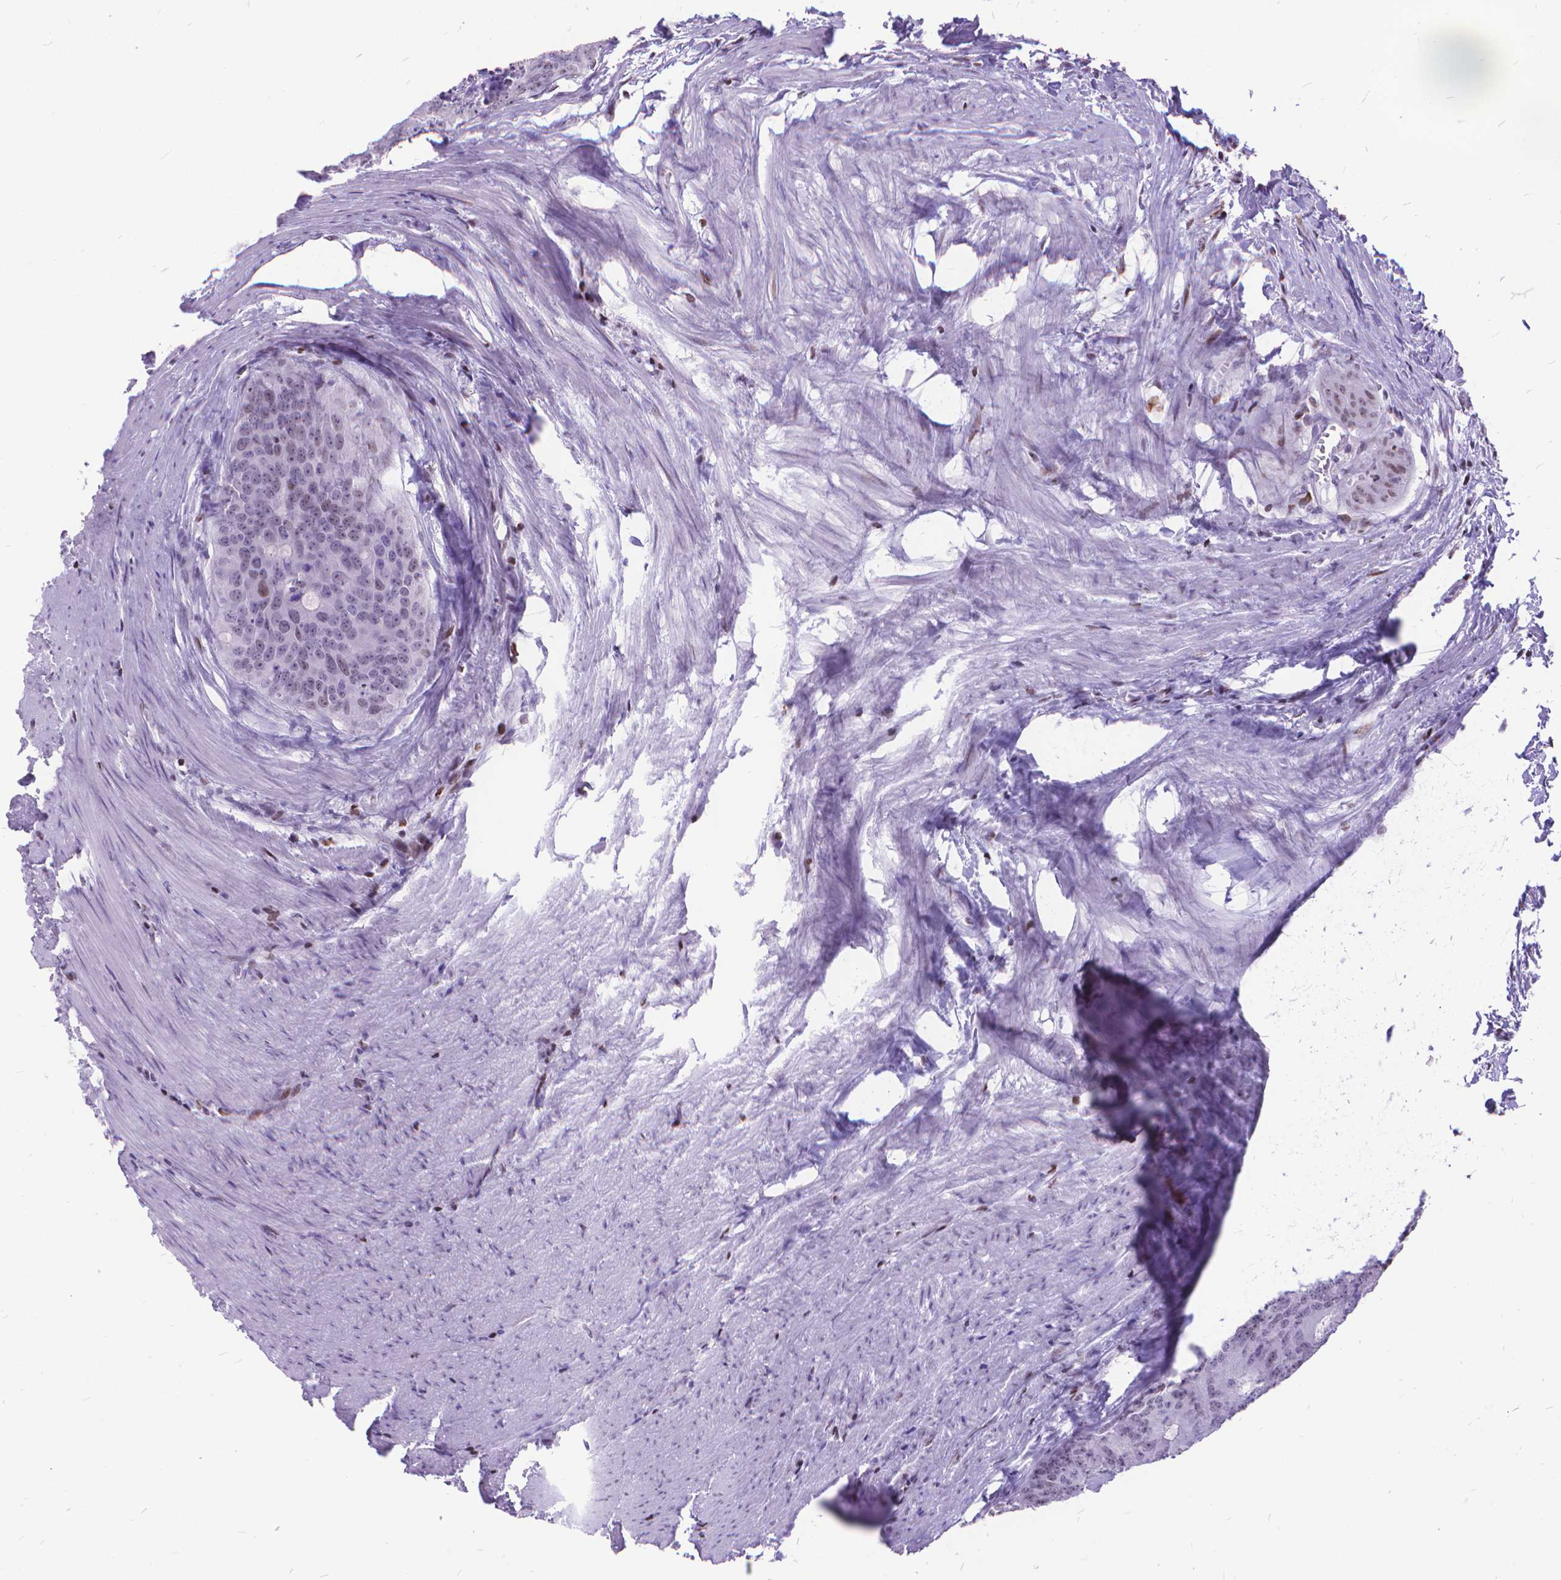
{"staining": {"intensity": "negative", "quantity": "none", "location": "none"}, "tissue": "colorectal cancer", "cell_type": "Tumor cells", "image_type": "cancer", "snomed": [{"axis": "morphology", "description": "Adenocarcinoma, NOS"}, {"axis": "topography", "description": "Colon"}], "caption": "This photomicrograph is of adenocarcinoma (colorectal) stained with immunohistochemistry (IHC) to label a protein in brown with the nuclei are counter-stained blue. There is no positivity in tumor cells.", "gene": "POLE4", "patient": {"sex": "male", "age": 67}}